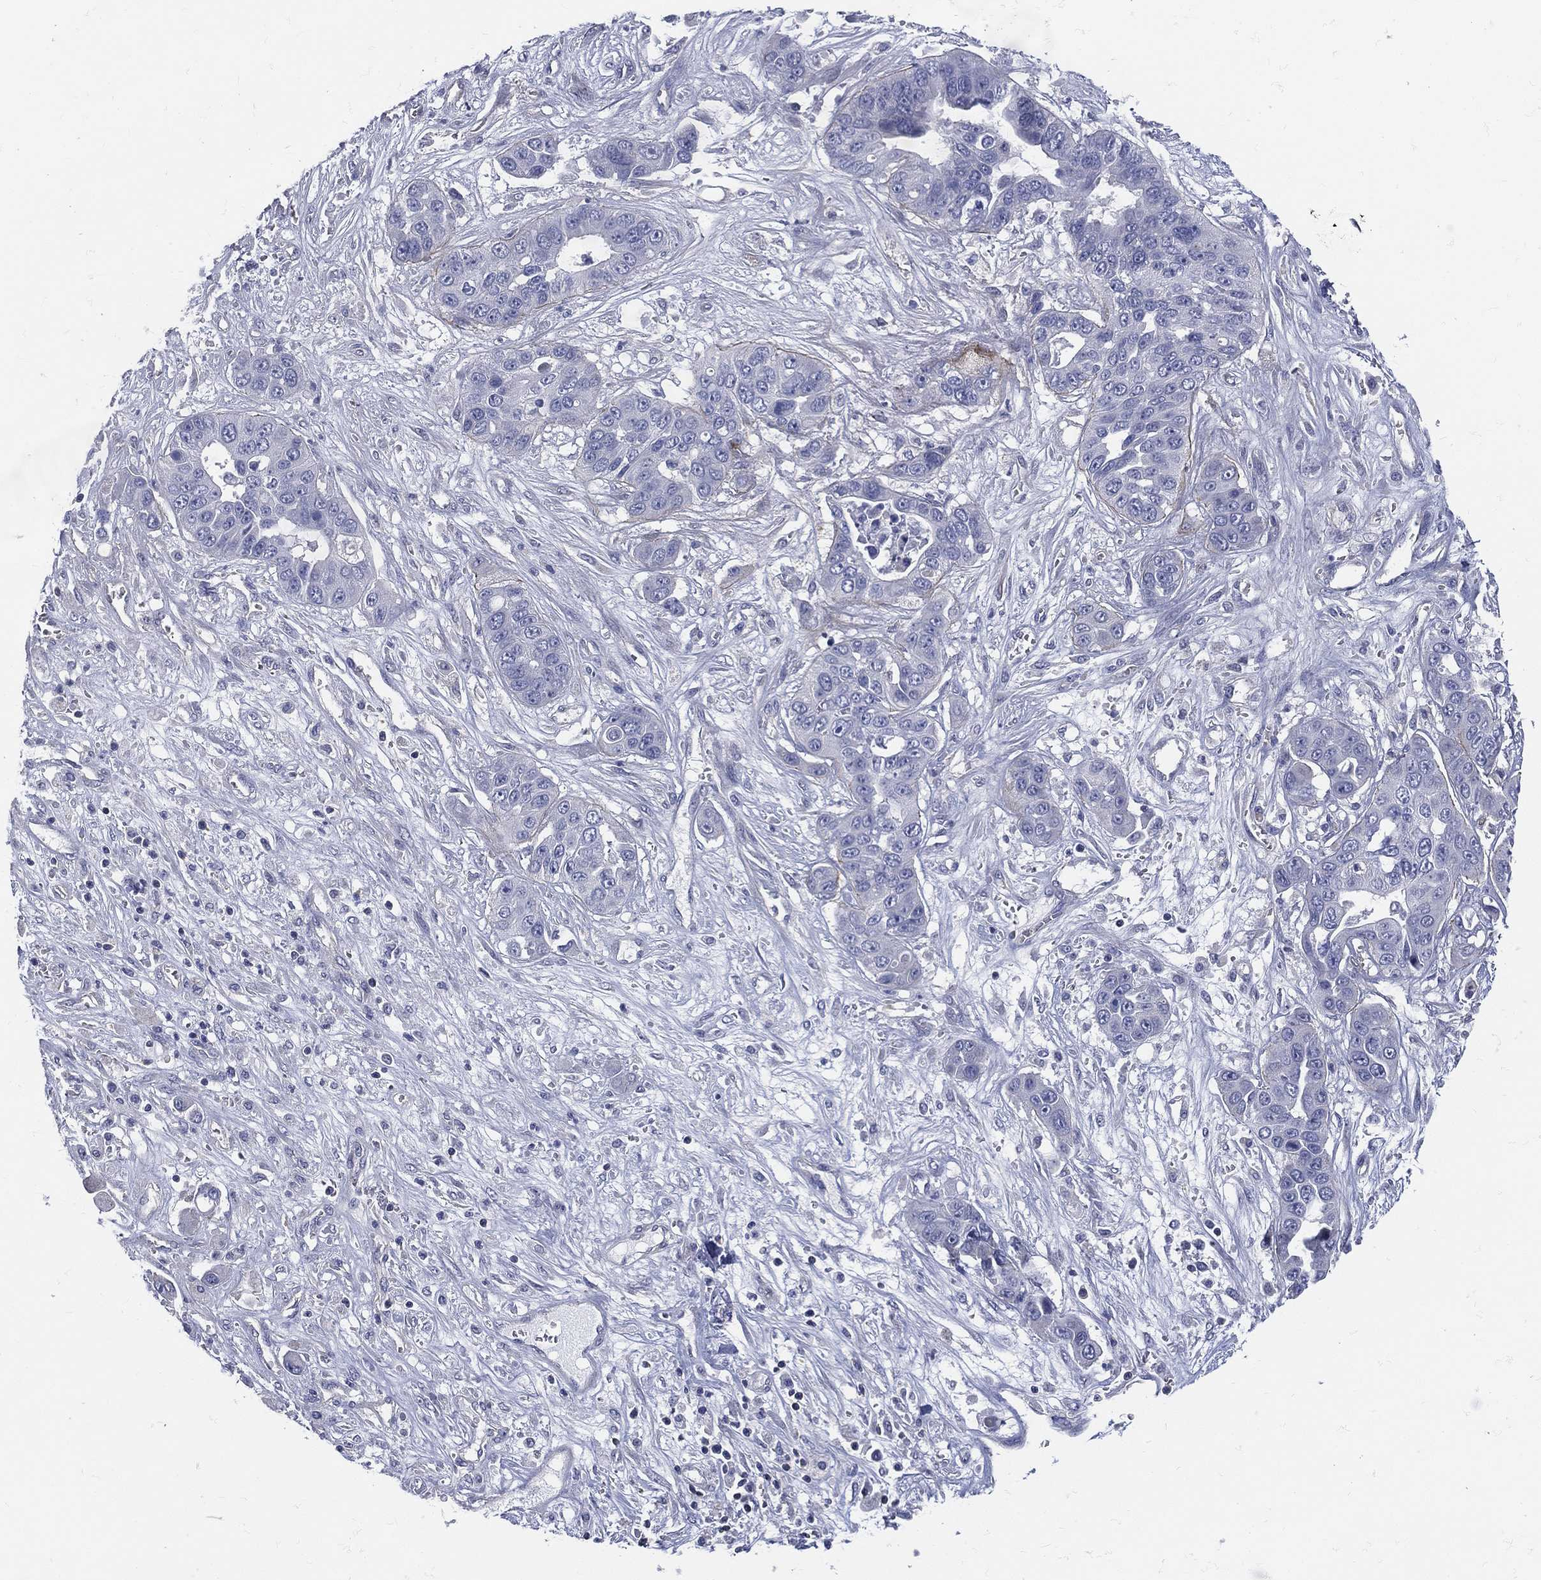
{"staining": {"intensity": "negative", "quantity": "none", "location": "none"}, "tissue": "liver cancer", "cell_type": "Tumor cells", "image_type": "cancer", "snomed": [{"axis": "morphology", "description": "Cholangiocarcinoma"}, {"axis": "topography", "description": "Liver"}], "caption": "Tumor cells are negative for brown protein staining in liver cancer. (DAB (3,3'-diaminobenzidine) immunohistochemistry with hematoxylin counter stain).", "gene": "ETNPPL", "patient": {"sex": "female", "age": 52}}